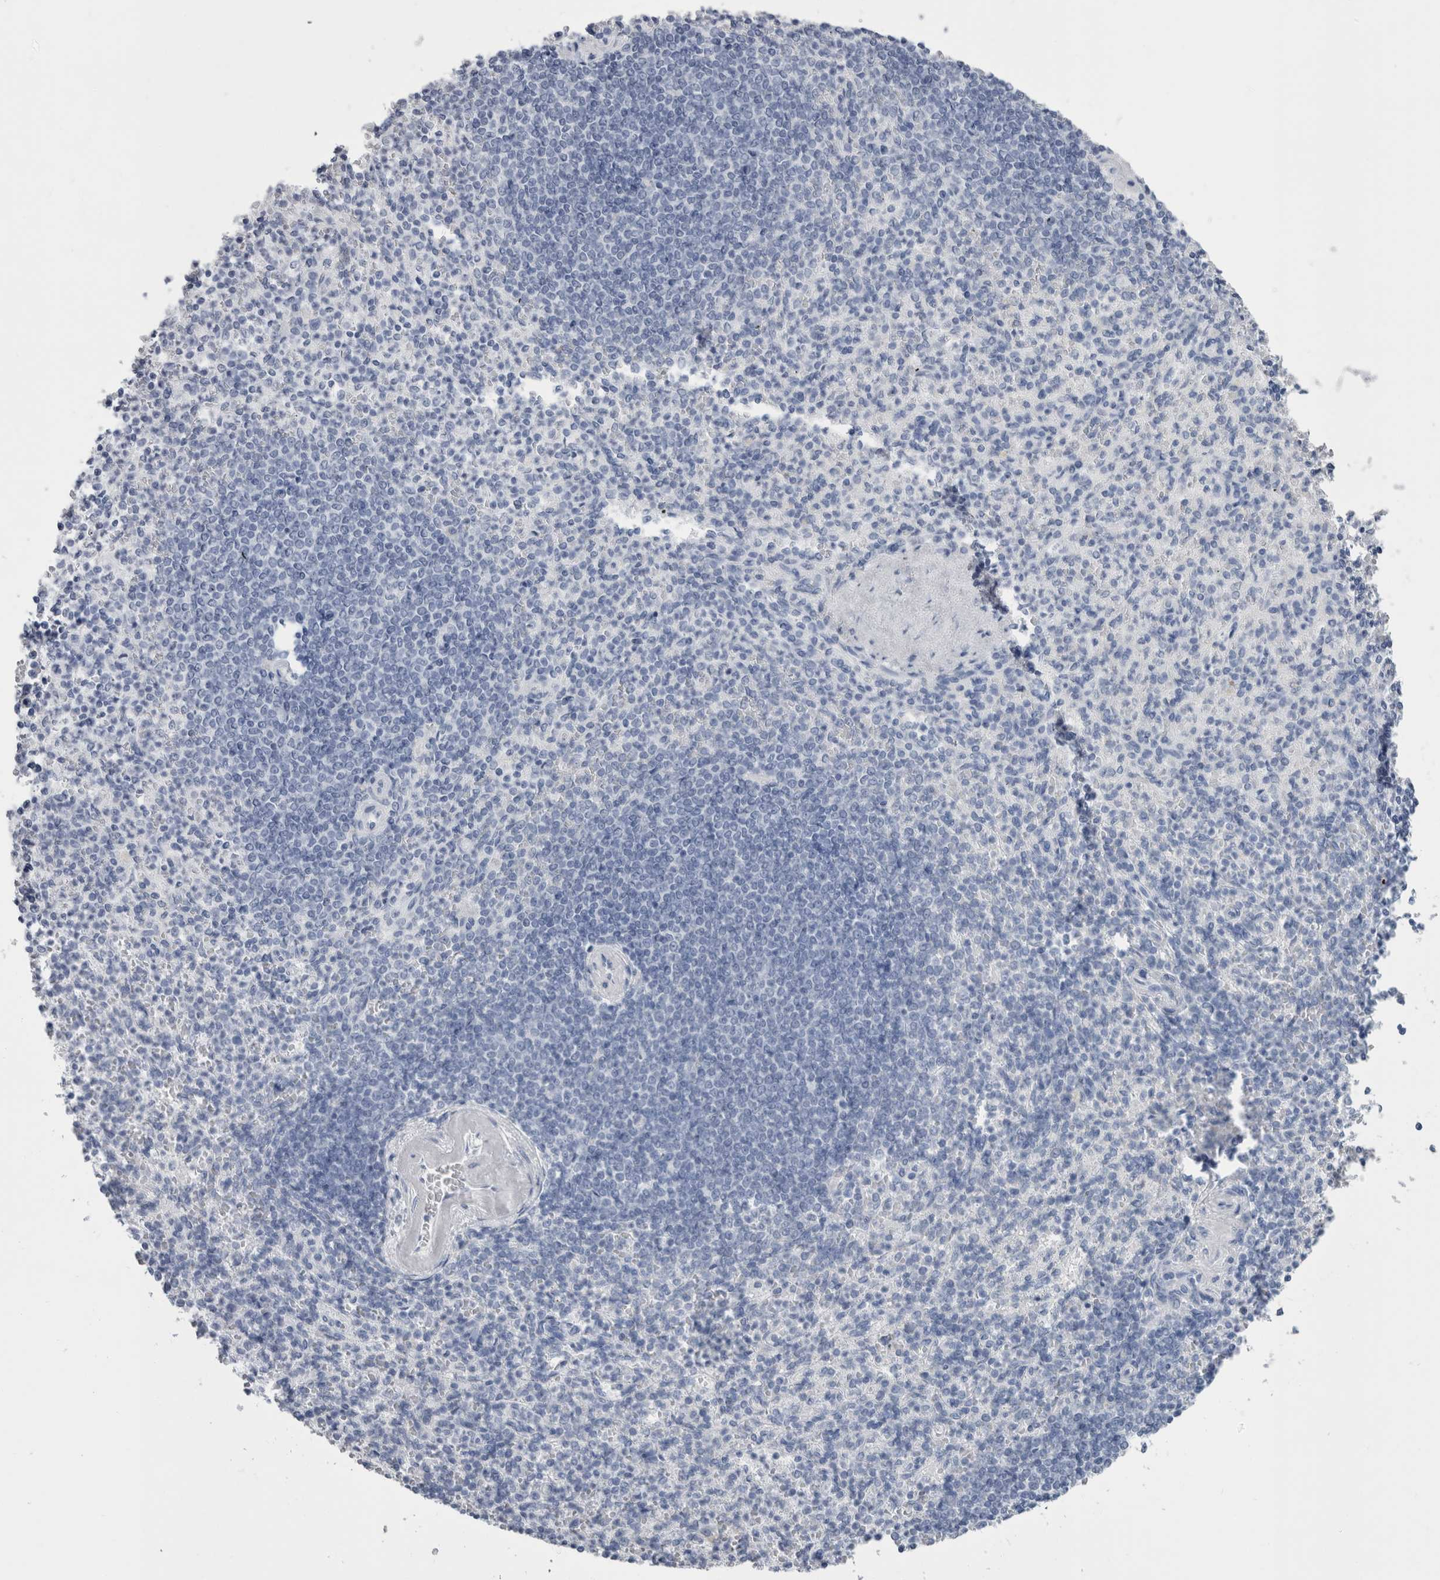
{"staining": {"intensity": "negative", "quantity": "none", "location": "none"}, "tissue": "spleen", "cell_type": "Cells in red pulp", "image_type": "normal", "snomed": [{"axis": "morphology", "description": "Normal tissue, NOS"}, {"axis": "topography", "description": "Spleen"}], "caption": "Normal spleen was stained to show a protein in brown. There is no significant positivity in cells in red pulp. (Stains: DAB immunohistochemistry (IHC) with hematoxylin counter stain, Microscopy: brightfield microscopy at high magnification).", "gene": "PTH", "patient": {"sex": "female", "age": 74}}